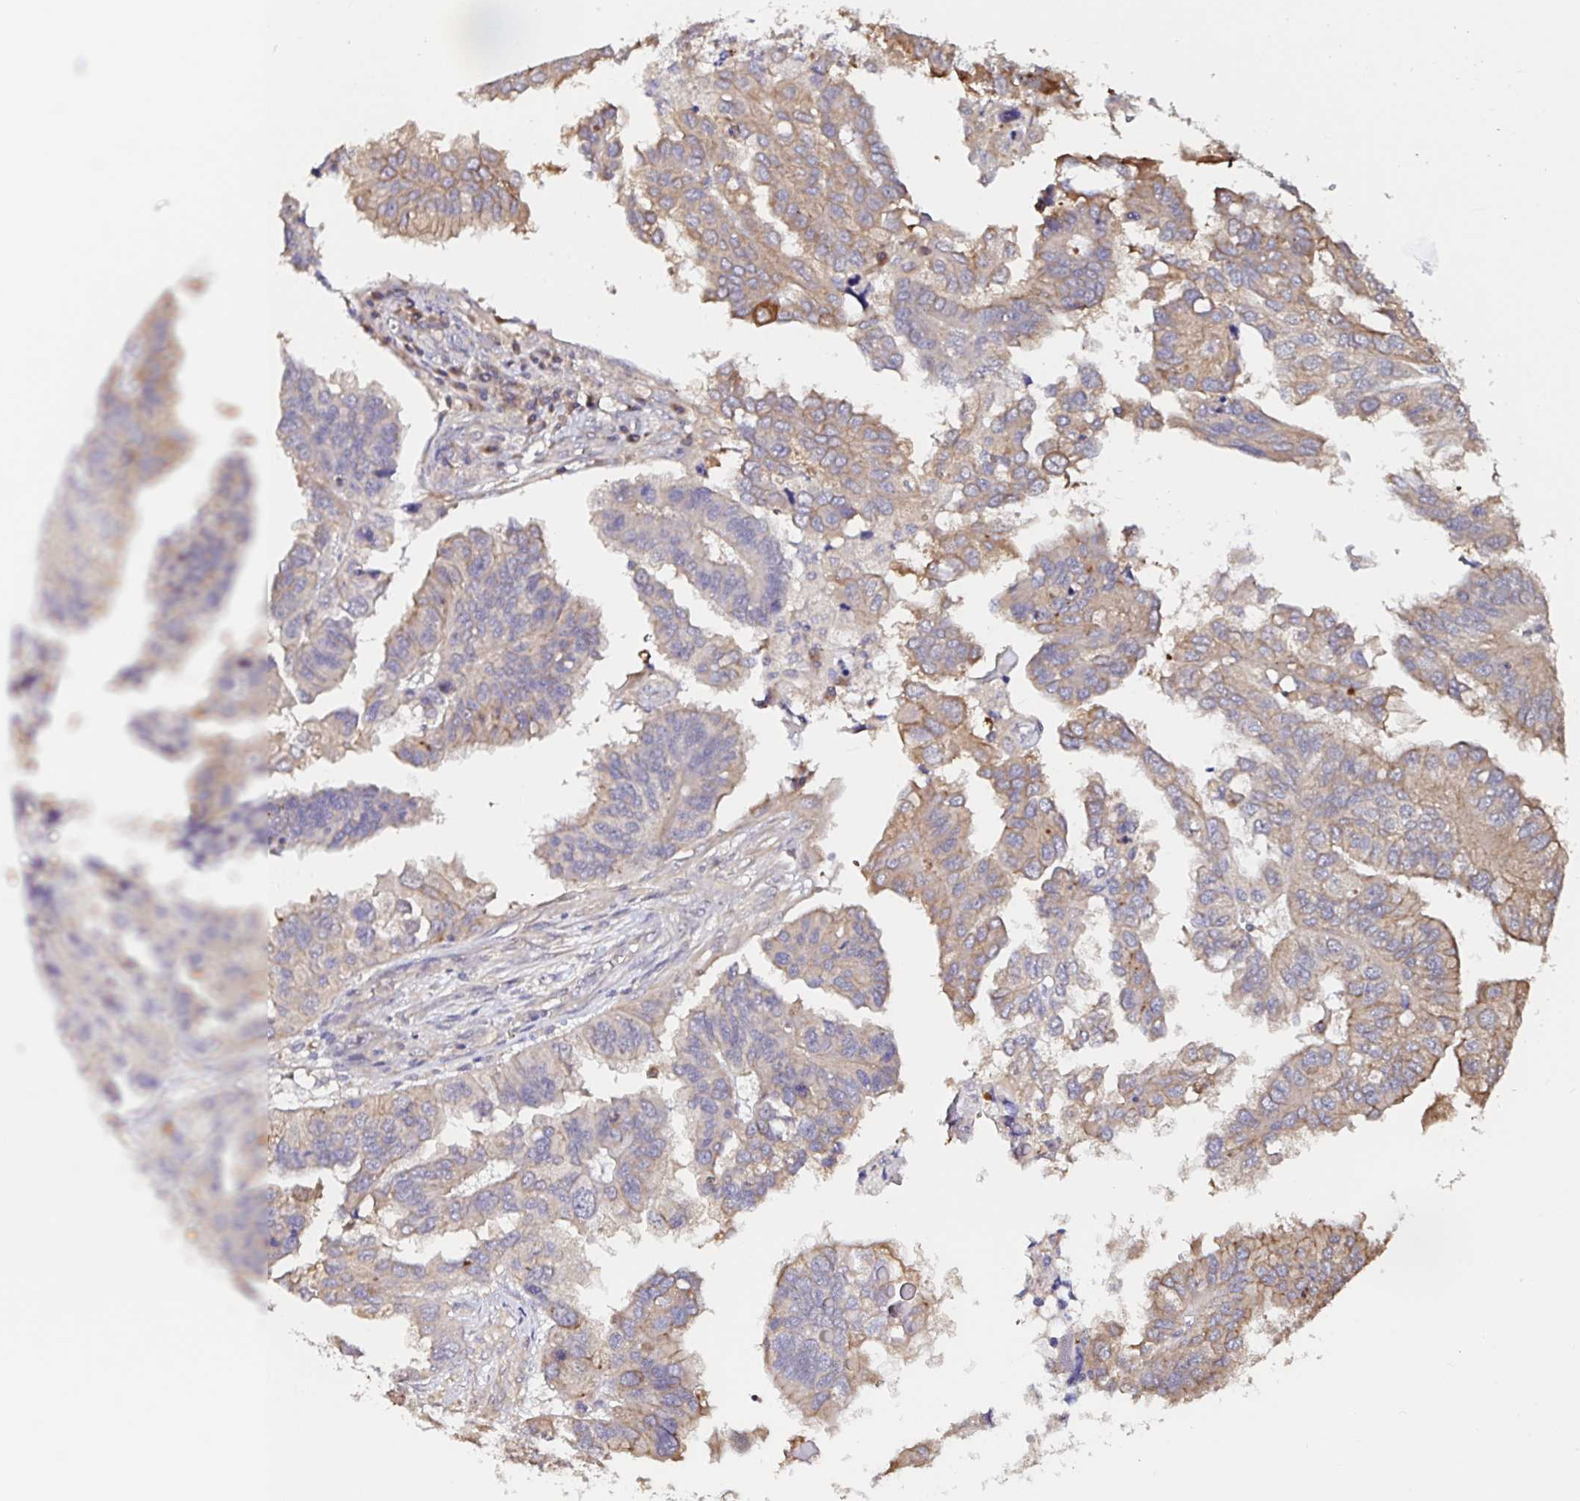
{"staining": {"intensity": "weak", "quantity": "25%-75%", "location": "cytoplasmic/membranous"}, "tissue": "ovarian cancer", "cell_type": "Tumor cells", "image_type": "cancer", "snomed": [{"axis": "morphology", "description": "Cystadenocarcinoma, serous, NOS"}, {"axis": "topography", "description": "Ovary"}], "caption": "Tumor cells display low levels of weak cytoplasmic/membranous positivity in approximately 25%-75% of cells in ovarian cancer.", "gene": "RSRP1", "patient": {"sex": "female", "age": 79}}